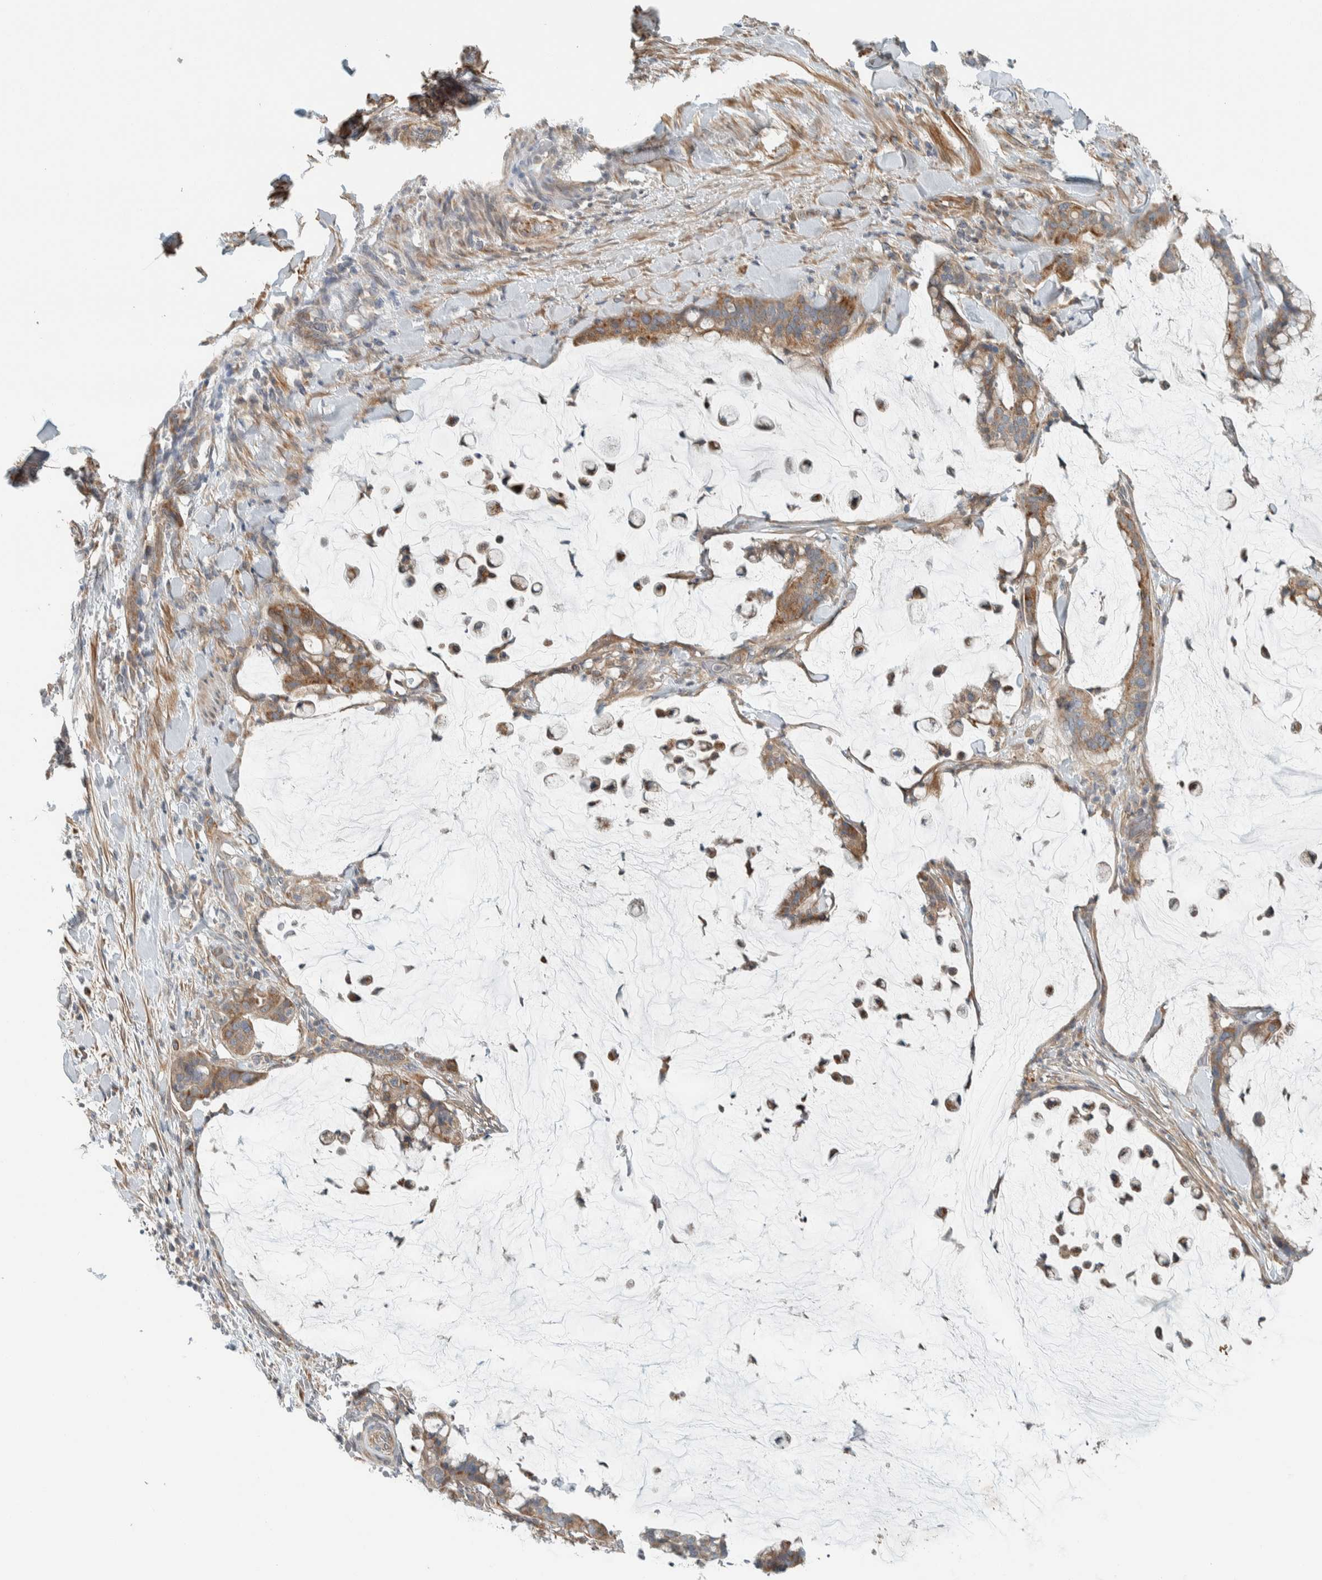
{"staining": {"intensity": "moderate", "quantity": ">75%", "location": "cytoplasmic/membranous"}, "tissue": "pancreatic cancer", "cell_type": "Tumor cells", "image_type": "cancer", "snomed": [{"axis": "morphology", "description": "Adenocarcinoma, NOS"}, {"axis": "topography", "description": "Pancreas"}], "caption": "The micrograph displays a brown stain indicating the presence of a protein in the cytoplasmic/membranous of tumor cells in pancreatic cancer (adenocarcinoma).", "gene": "SLFN12L", "patient": {"sex": "male", "age": 41}}